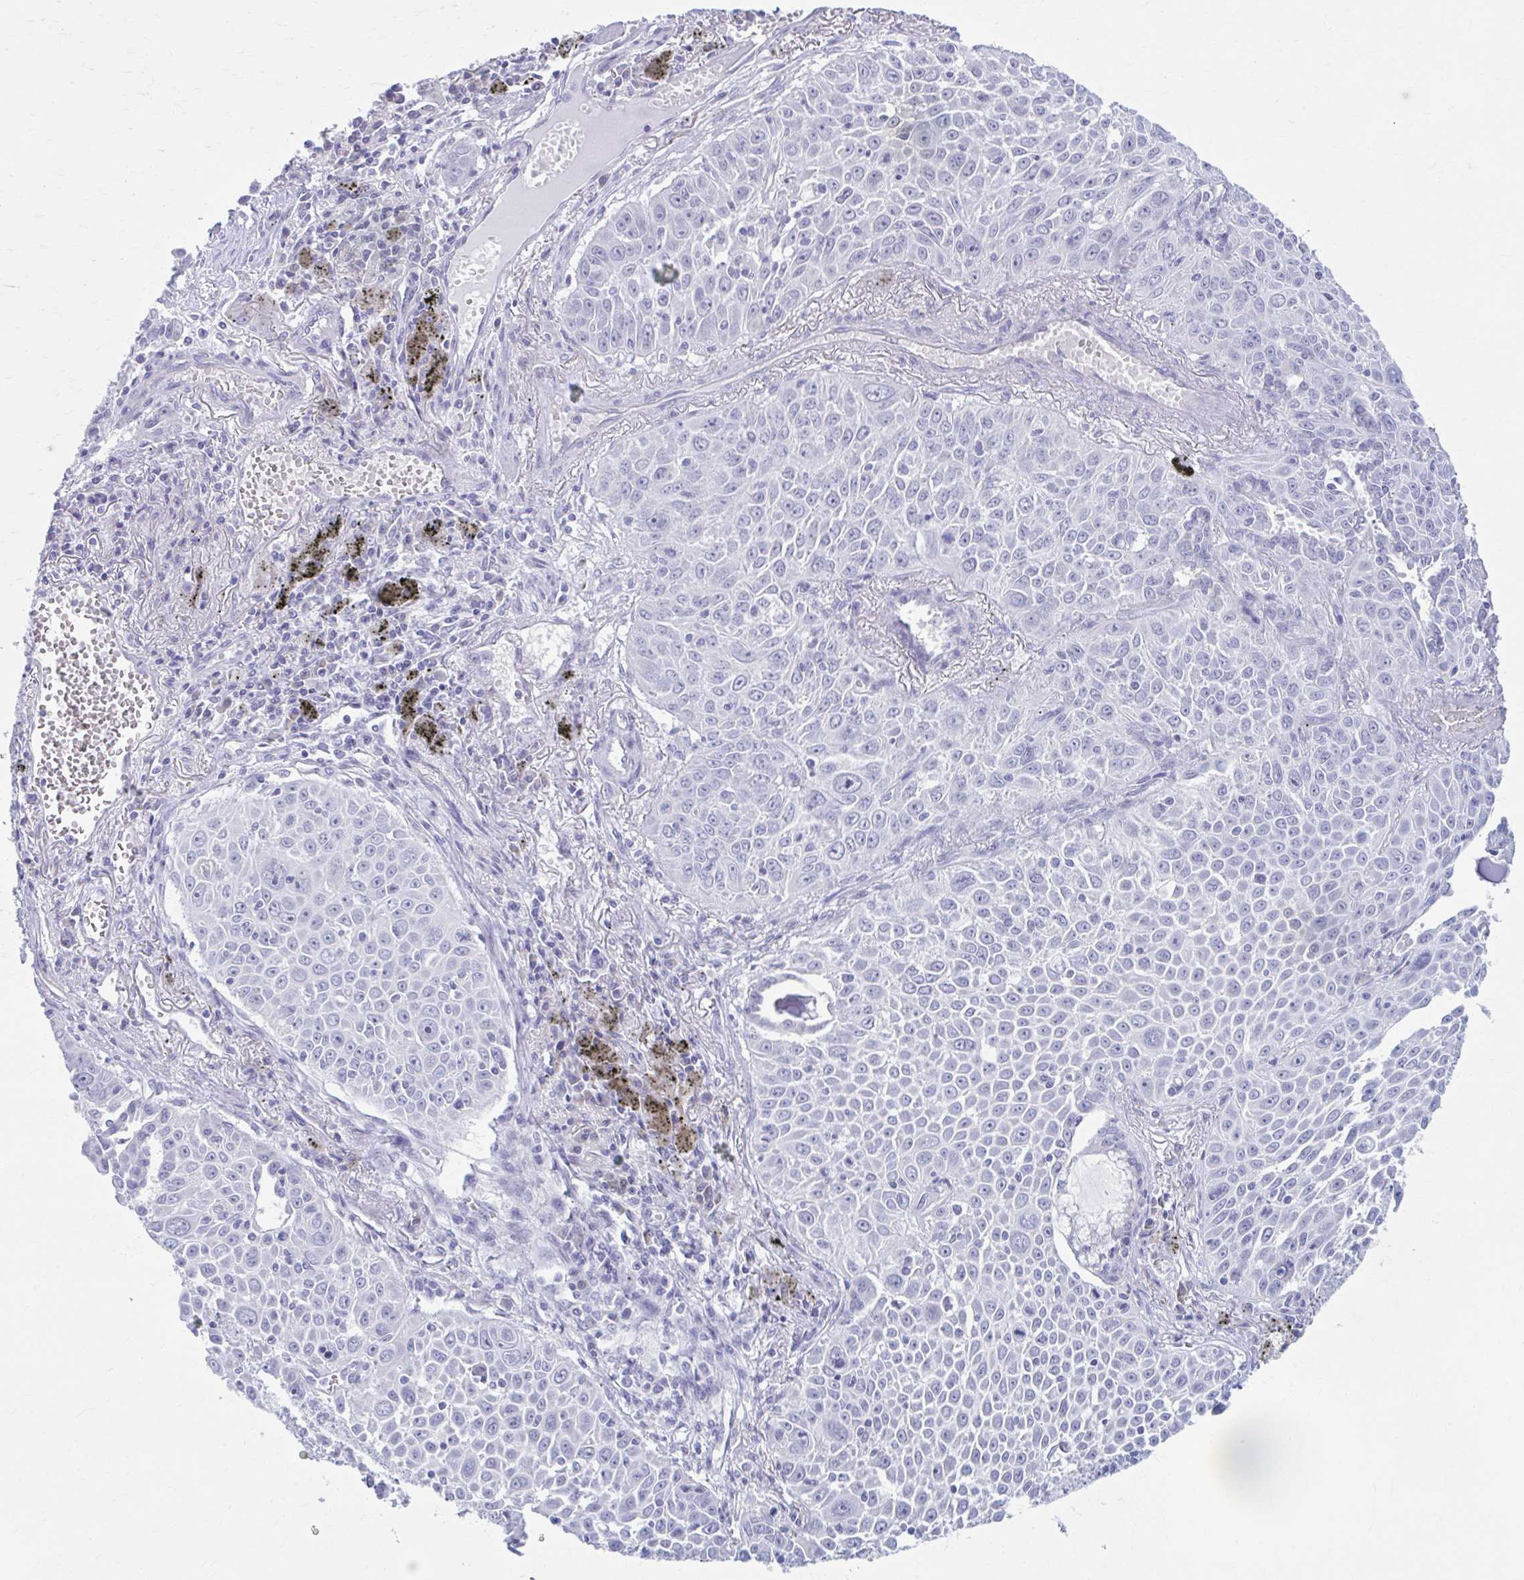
{"staining": {"intensity": "negative", "quantity": "none", "location": "none"}, "tissue": "lung cancer", "cell_type": "Tumor cells", "image_type": "cancer", "snomed": [{"axis": "morphology", "description": "Squamous cell carcinoma, NOS"}, {"axis": "morphology", "description": "Squamous cell carcinoma, metastatic, NOS"}, {"axis": "topography", "description": "Lymph node"}, {"axis": "topography", "description": "Lung"}], "caption": "Lung cancer was stained to show a protein in brown. There is no significant positivity in tumor cells. (DAB immunohistochemistry visualized using brightfield microscopy, high magnification).", "gene": "CCDC105", "patient": {"sex": "female", "age": 62}}